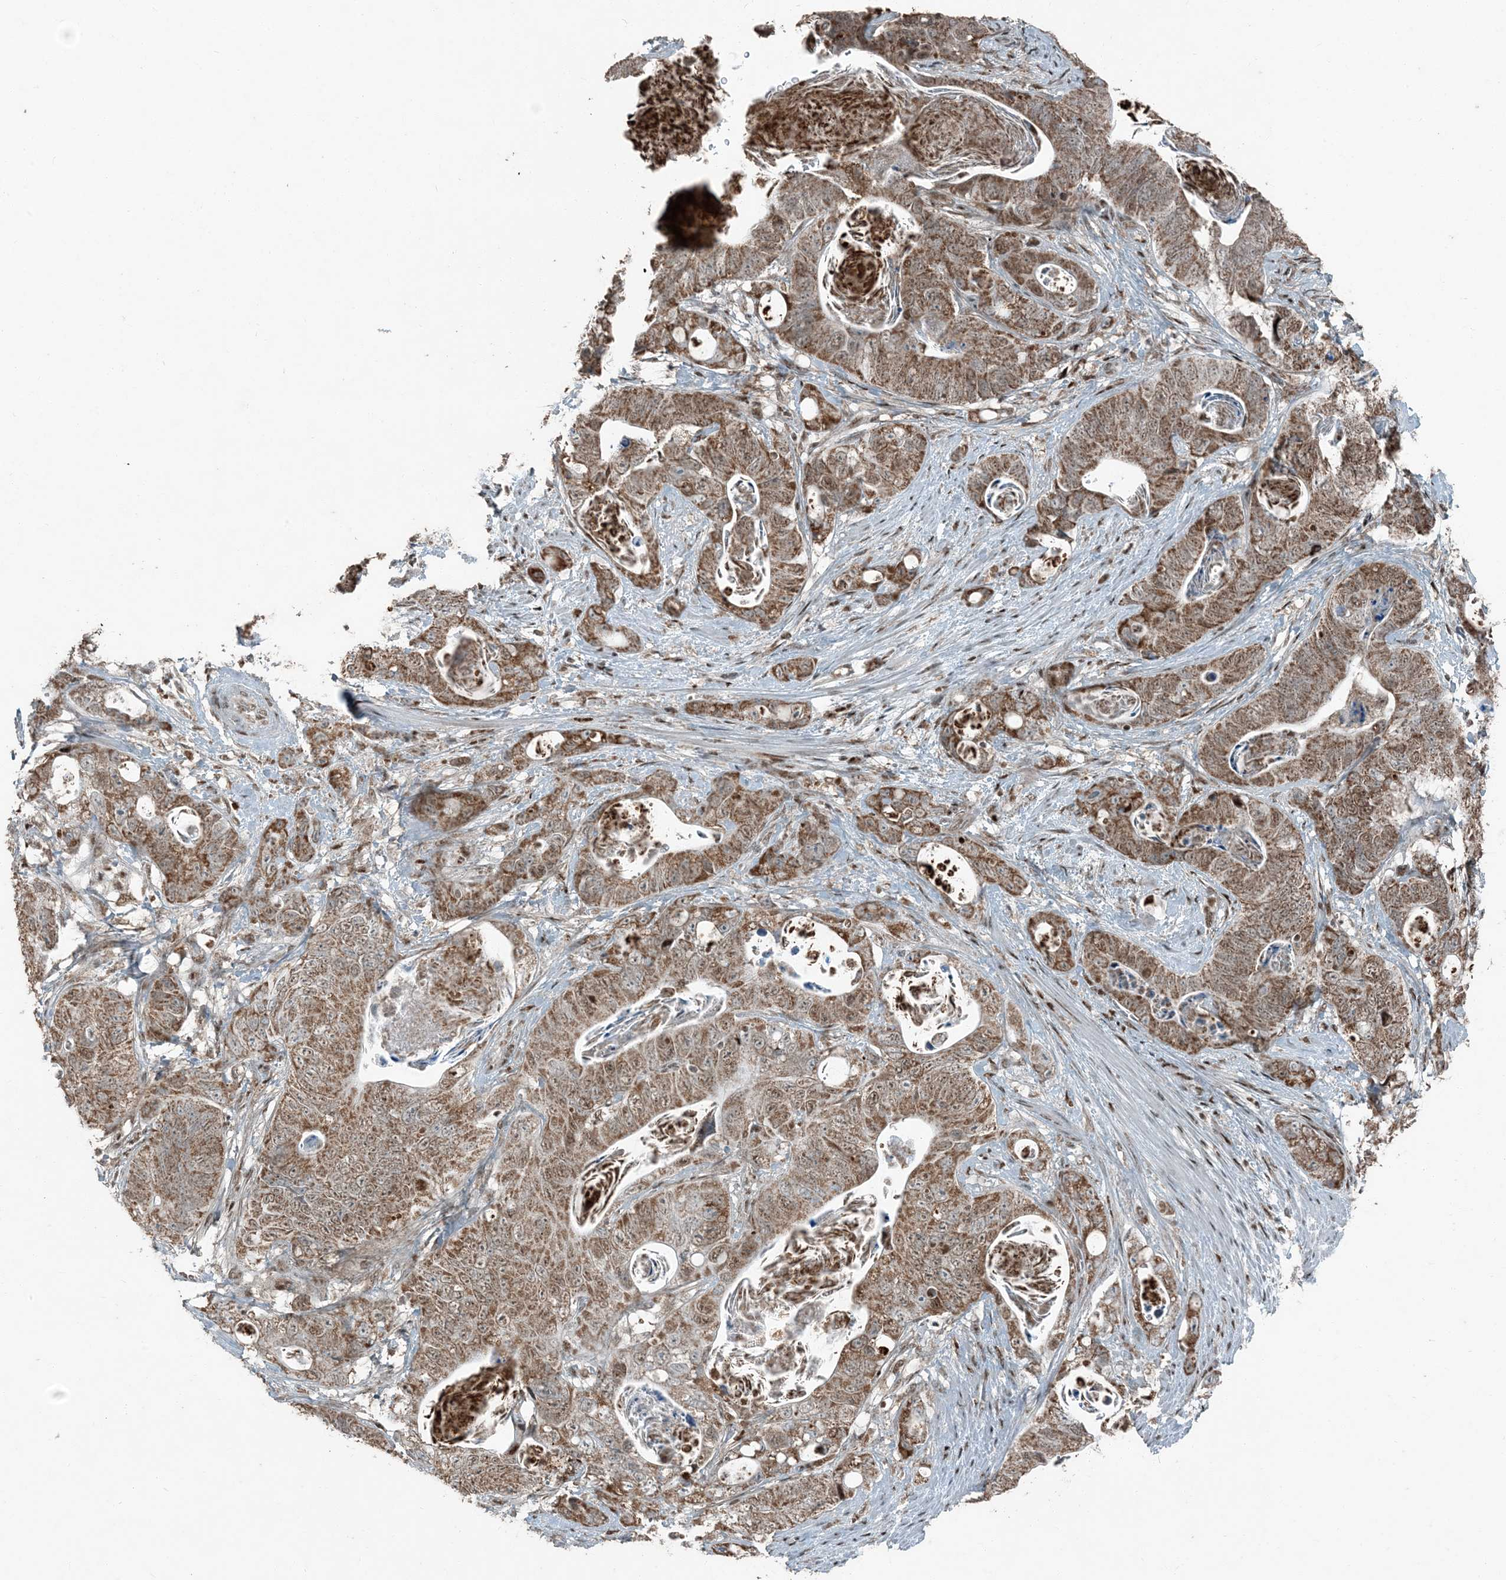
{"staining": {"intensity": "moderate", "quantity": ">75%", "location": "cytoplasmic/membranous"}, "tissue": "stomach cancer", "cell_type": "Tumor cells", "image_type": "cancer", "snomed": [{"axis": "morphology", "description": "Normal tissue, NOS"}, {"axis": "morphology", "description": "Adenocarcinoma, NOS"}, {"axis": "topography", "description": "Stomach"}], "caption": "High-power microscopy captured an IHC image of stomach adenocarcinoma, revealing moderate cytoplasmic/membranous expression in about >75% of tumor cells. The staining was performed using DAB to visualize the protein expression in brown, while the nuclei were stained in blue with hematoxylin (Magnification: 20x).", "gene": "TADA2B", "patient": {"sex": "female", "age": 89}}